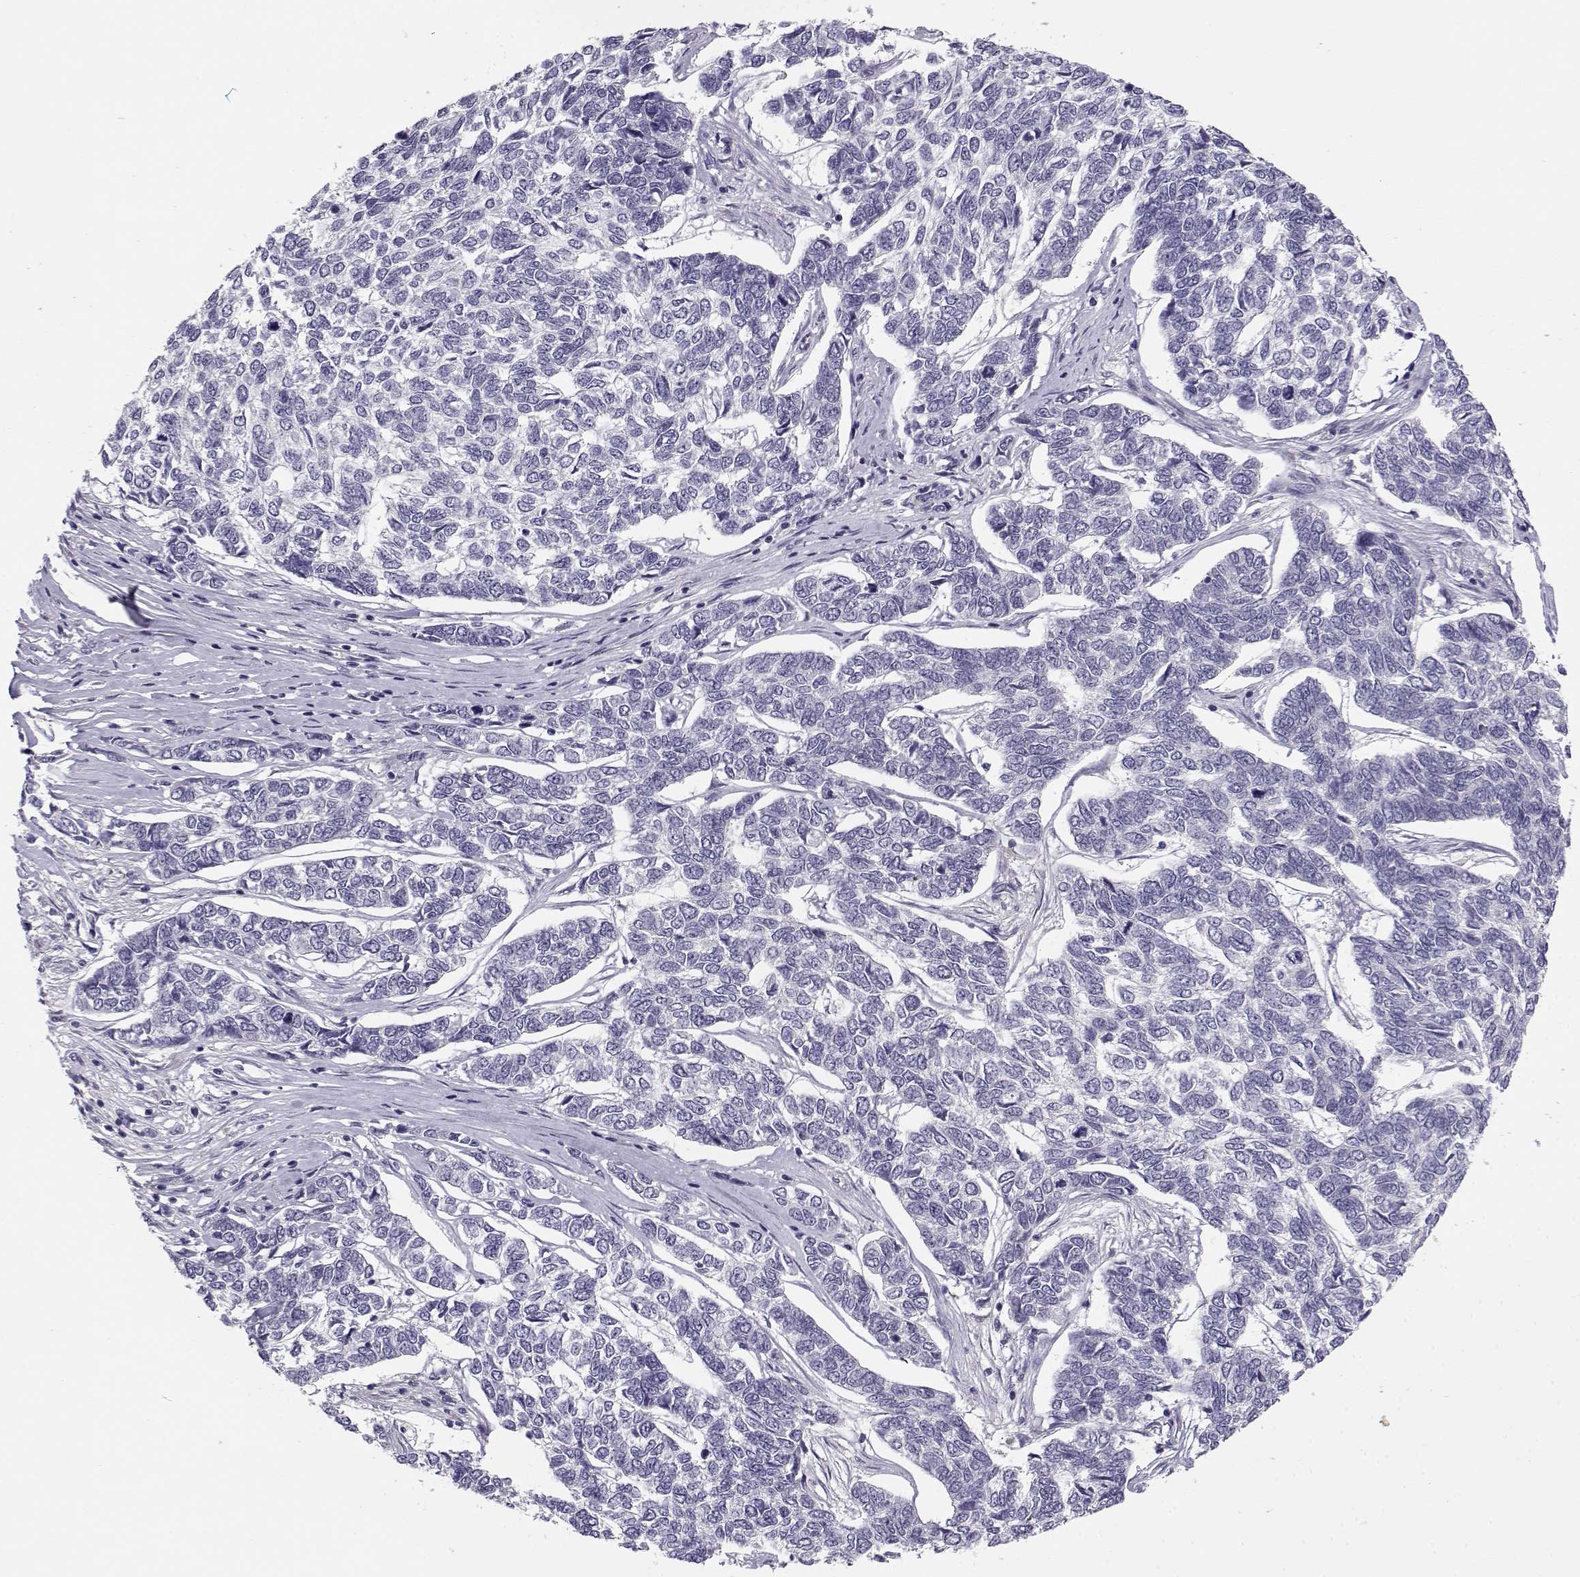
{"staining": {"intensity": "negative", "quantity": "none", "location": "none"}, "tissue": "skin cancer", "cell_type": "Tumor cells", "image_type": "cancer", "snomed": [{"axis": "morphology", "description": "Basal cell carcinoma"}, {"axis": "topography", "description": "Skin"}], "caption": "Protein analysis of skin cancer (basal cell carcinoma) exhibits no significant staining in tumor cells.", "gene": "TMEM145", "patient": {"sex": "female", "age": 65}}